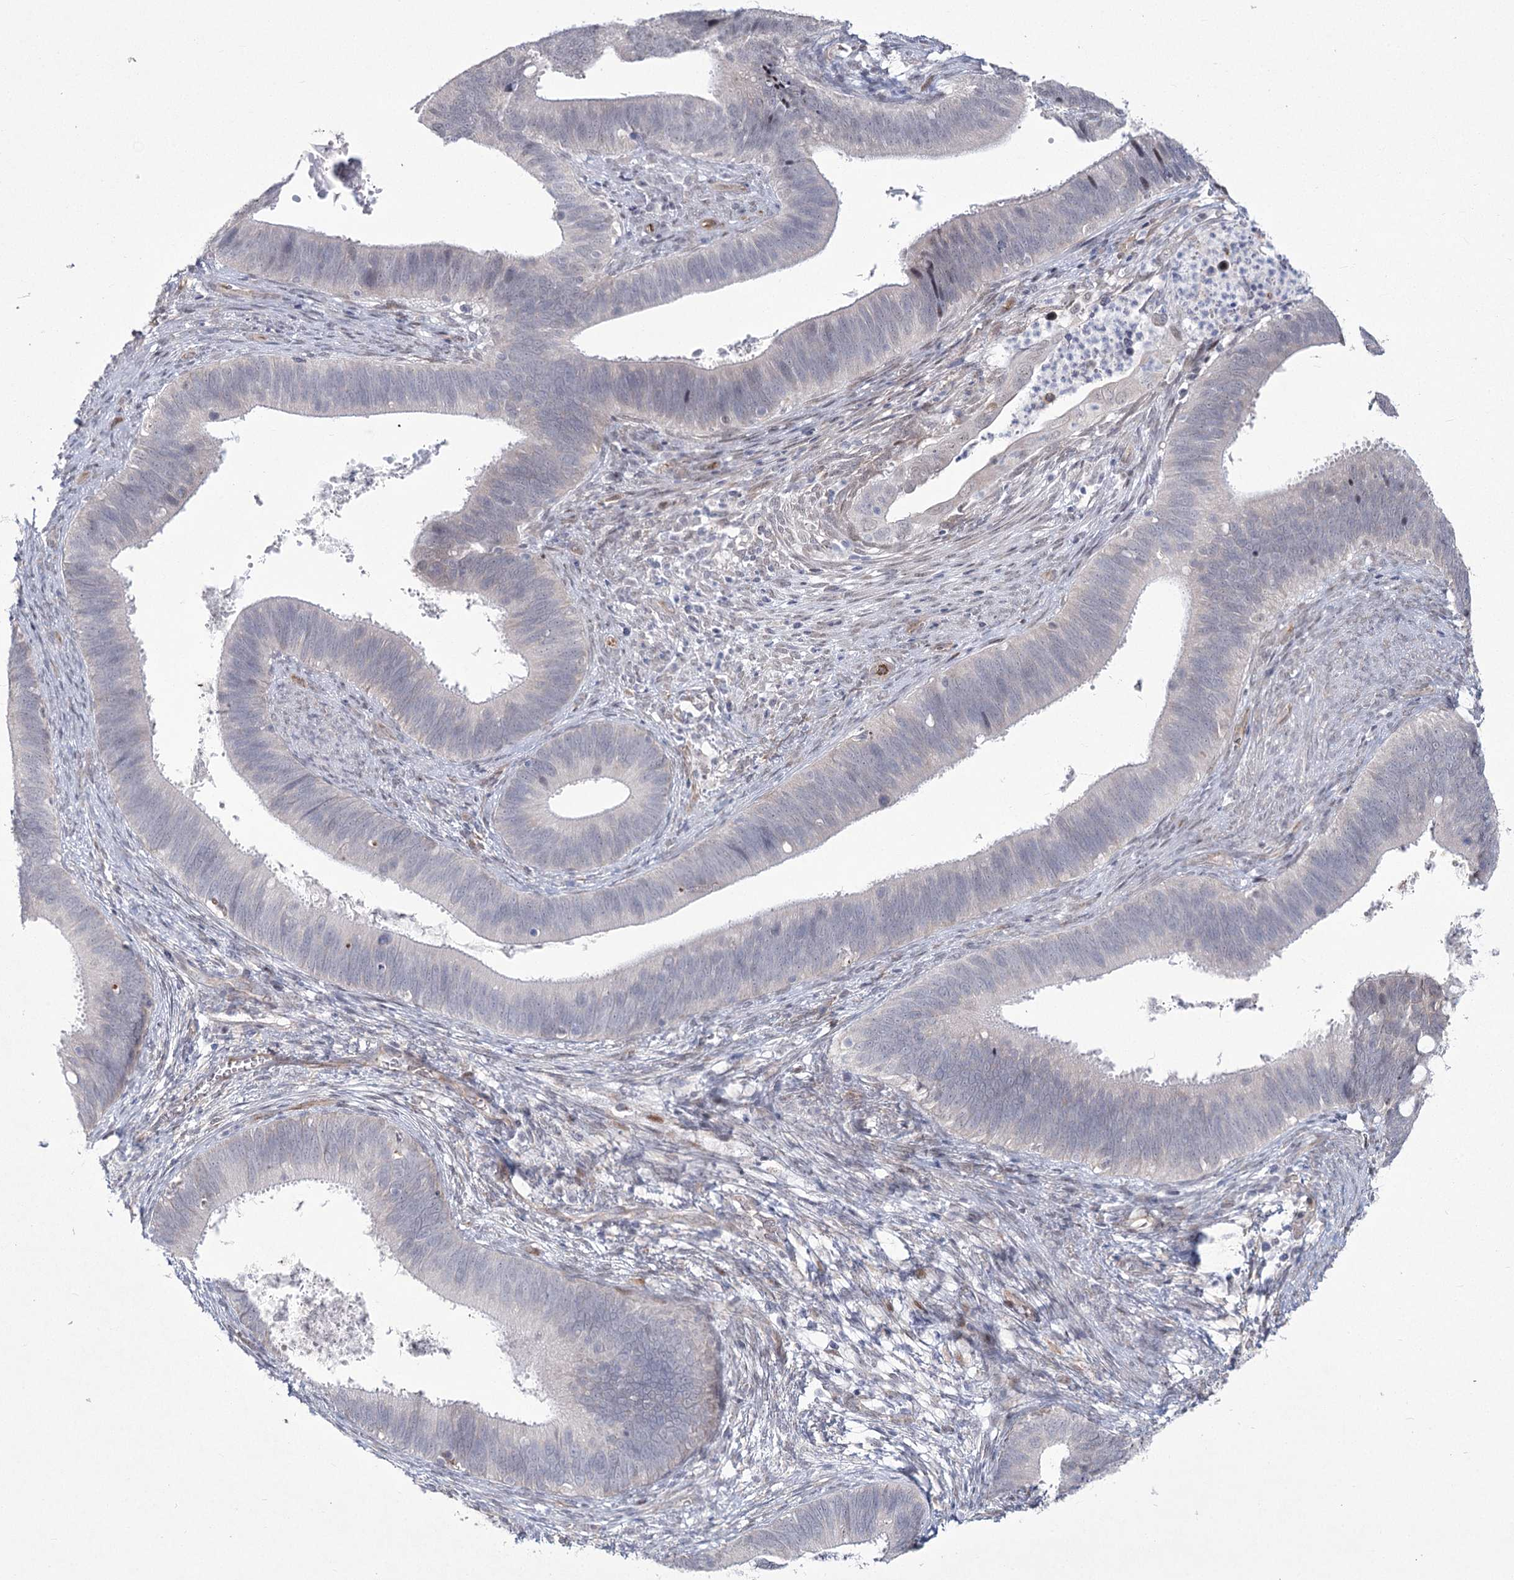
{"staining": {"intensity": "negative", "quantity": "none", "location": "none"}, "tissue": "cervical cancer", "cell_type": "Tumor cells", "image_type": "cancer", "snomed": [{"axis": "morphology", "description": "Adenocarcinoma, NOS"}, {"axis": "topography", "description": "Cervix"}], "caption": "A high-resolution photomicrograph shows immunohistochemistry staining of cervical adenocarcinoma, which shows no significant staining in tumor cells. (IHC, brightfield microscopy, high magnification).", "gene": "YBX3", "patient": {"sex": "female", "age": 42}}